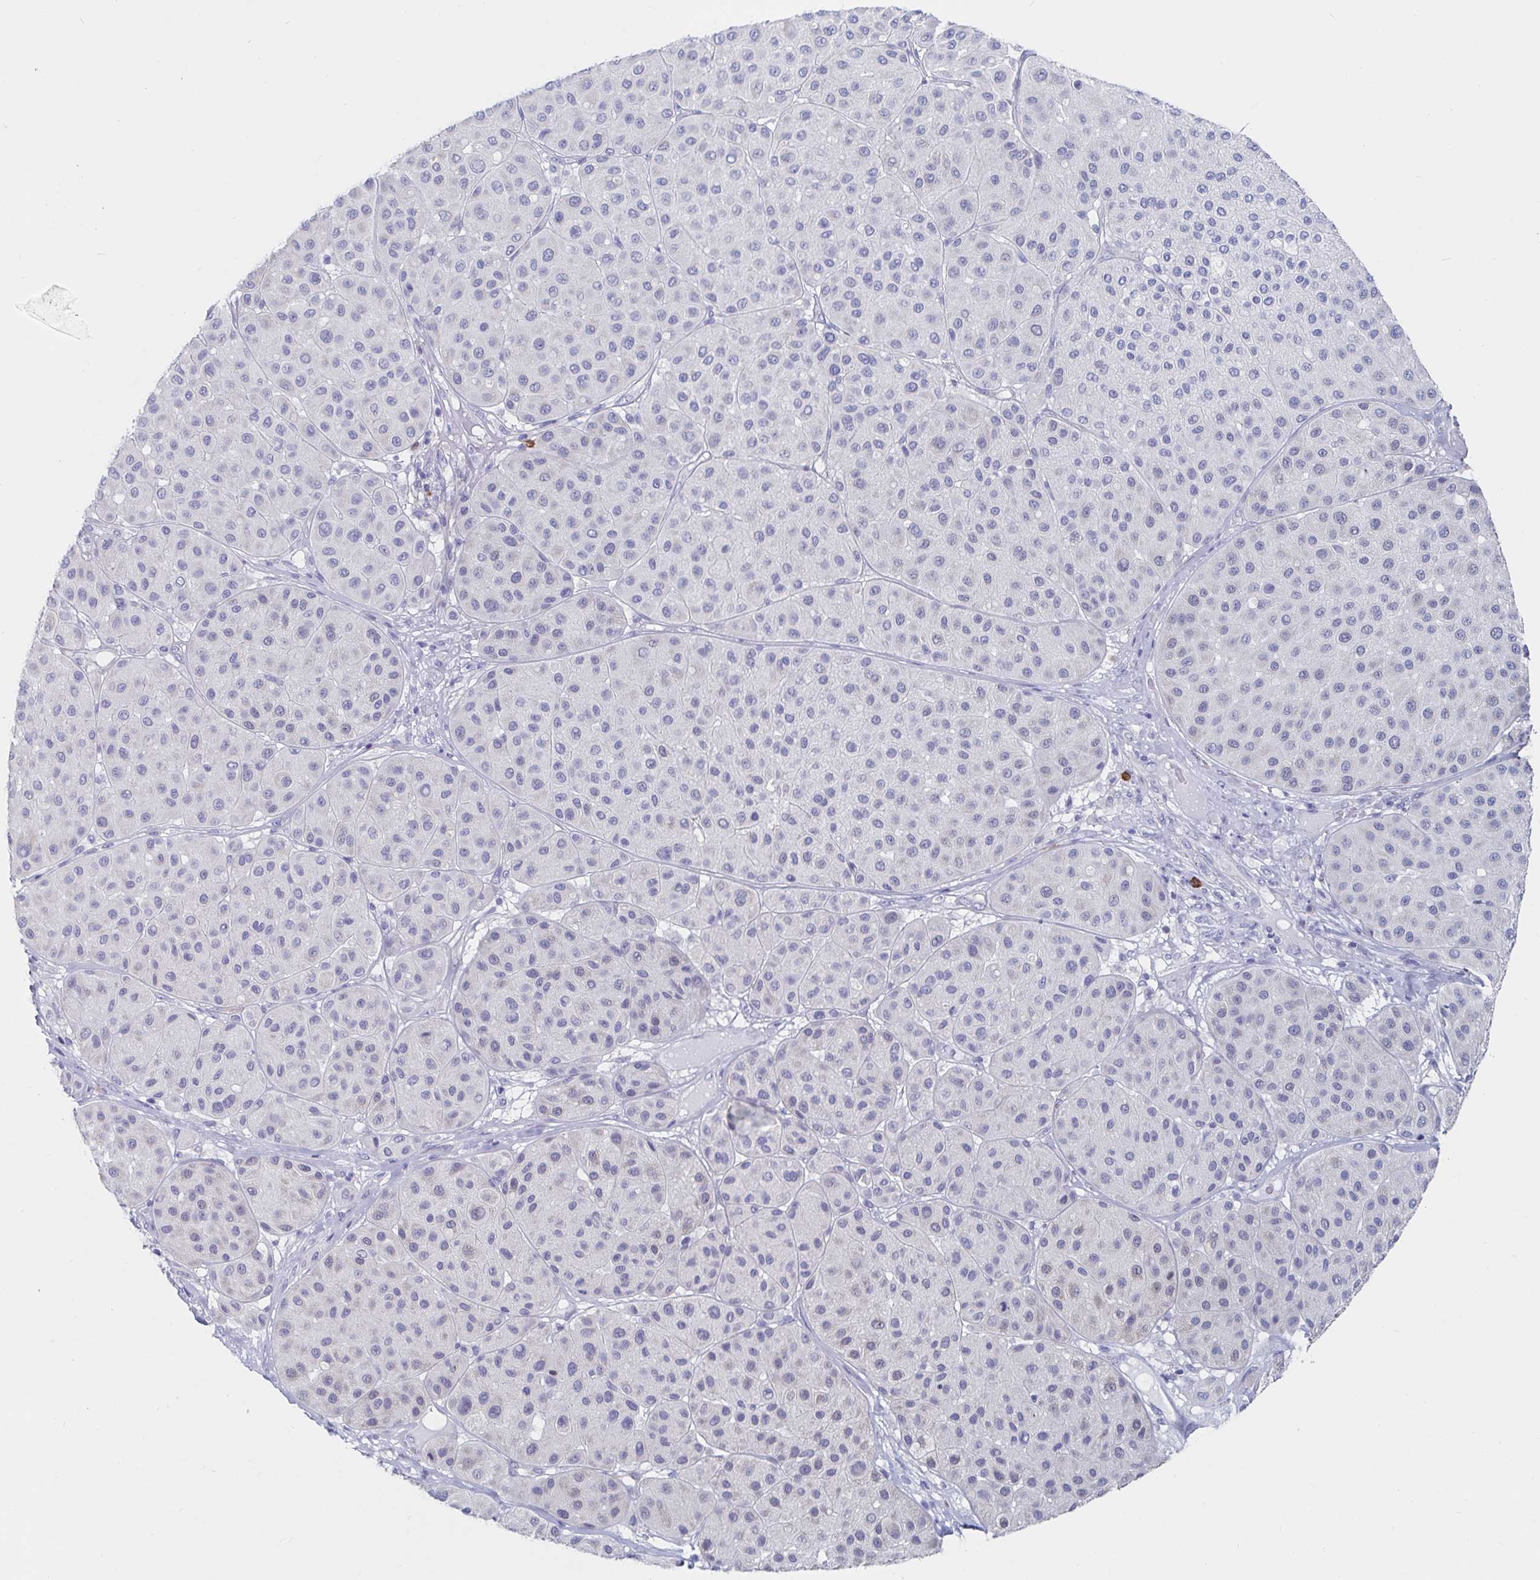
{"staining": {"intensity": "negative", "quantity": "none", "location": "none"}, "tissue": "melanoma", "cell_type": "Tumor cells", "image_type": "cancer", "snomed": [{"axis": "morphology", "description": "Malignant melanoma, Metastatic site"}, {"axis": "topography", "description": "Smooth muscle"}], "caption": "This is an IHC photomicrograph of human melanoma. There is no staining in tumor cells.", "gene": "PACSIN1", "patient": {"sex": "male", "age": 41}}